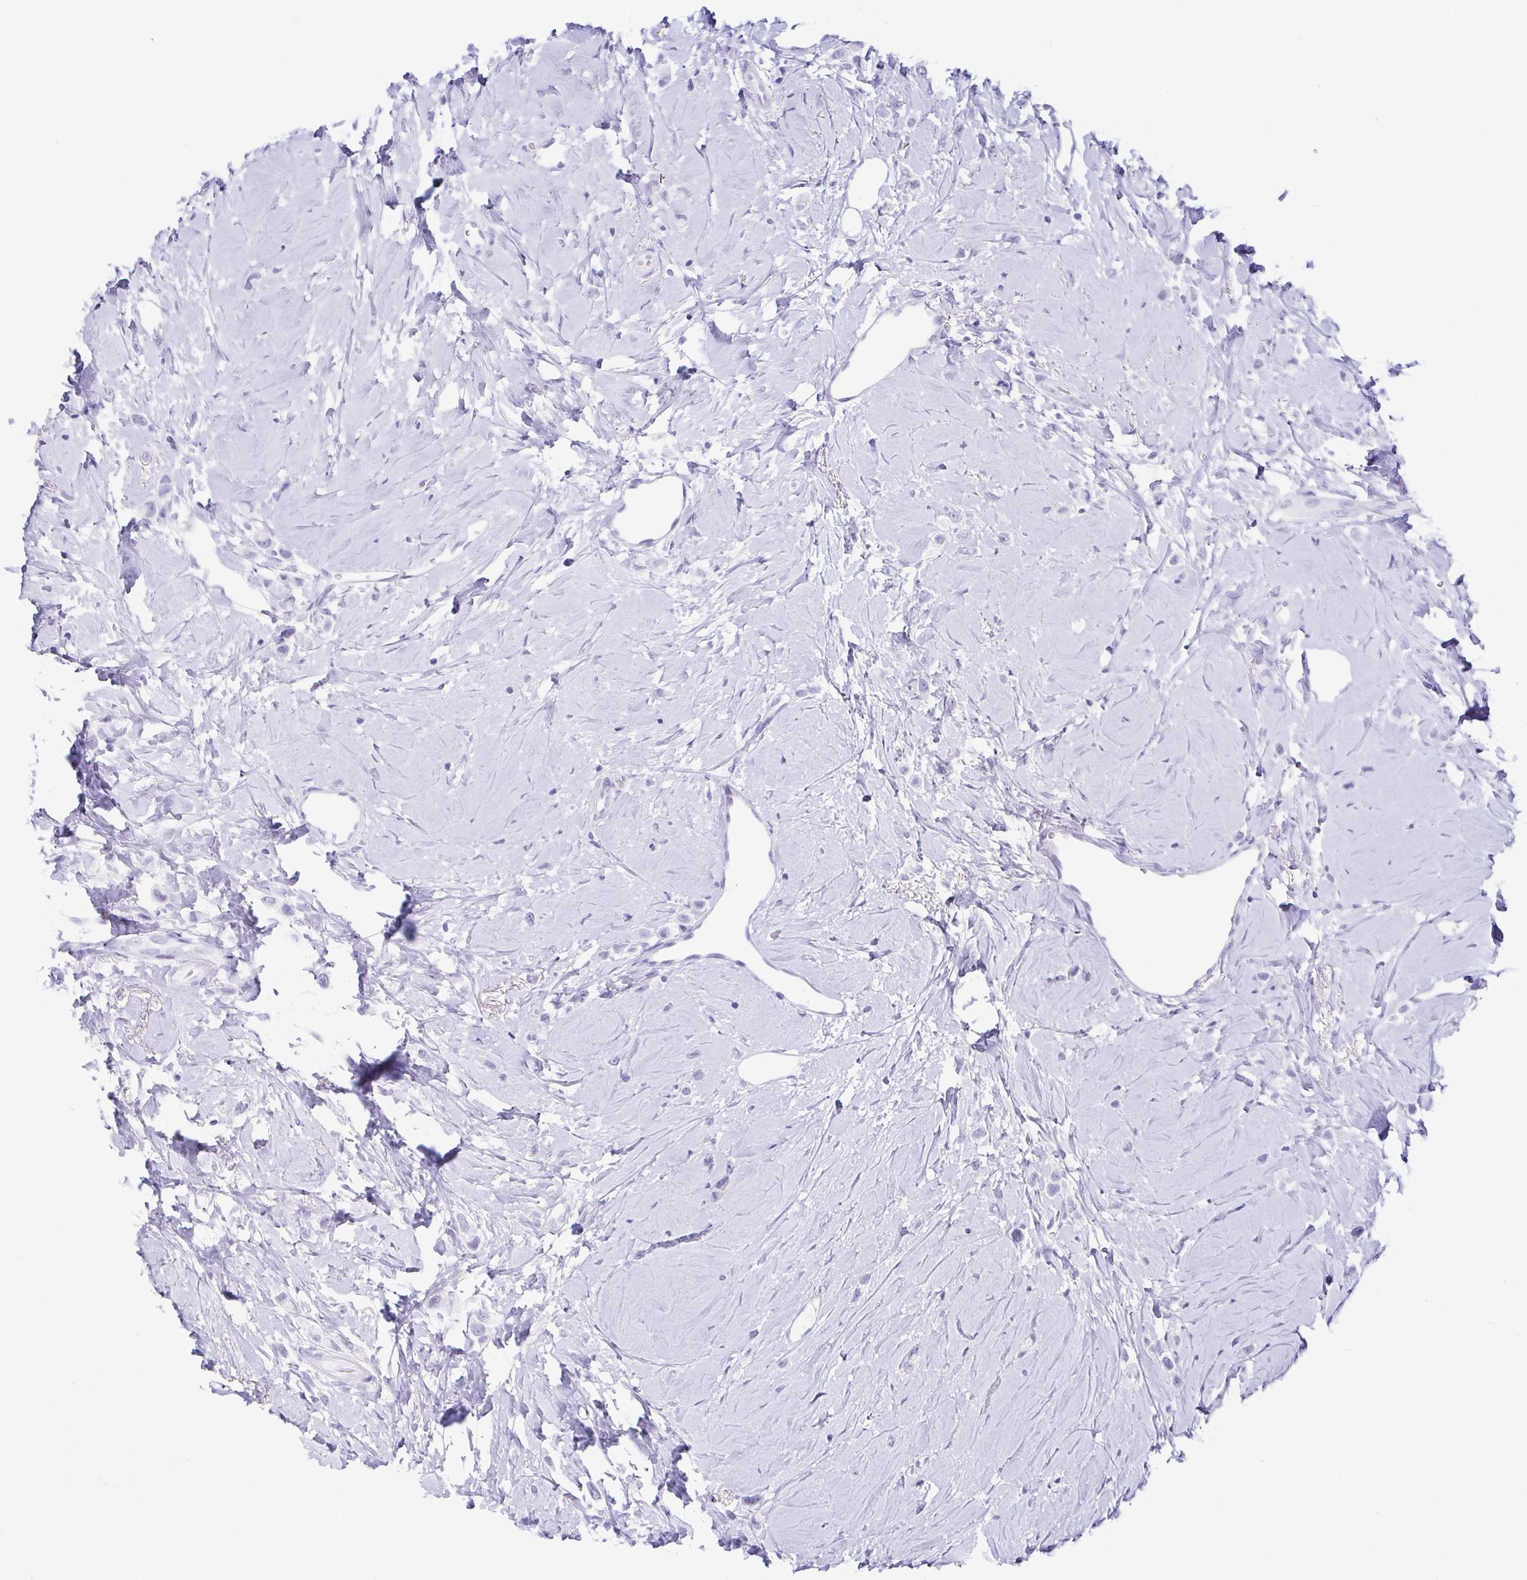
{"staining": {"intensity": "negative", "quantity": "none", "location": "none"}, "tissue": "breast cancer", "cell_type": "Tumor cells", "image_type": "cancer", "snomed": [{"axis": "morphology", "description": "Lobular carcinoma"}, {"axis": "topography", "description": "Breast"}], "caption": "Micrograph shows no protein expression in tumor cells of breast cancer (lobular carcinoma) tissue.", "gene": "CD164L2", "patient": {"sex": "female", "age": 66}}